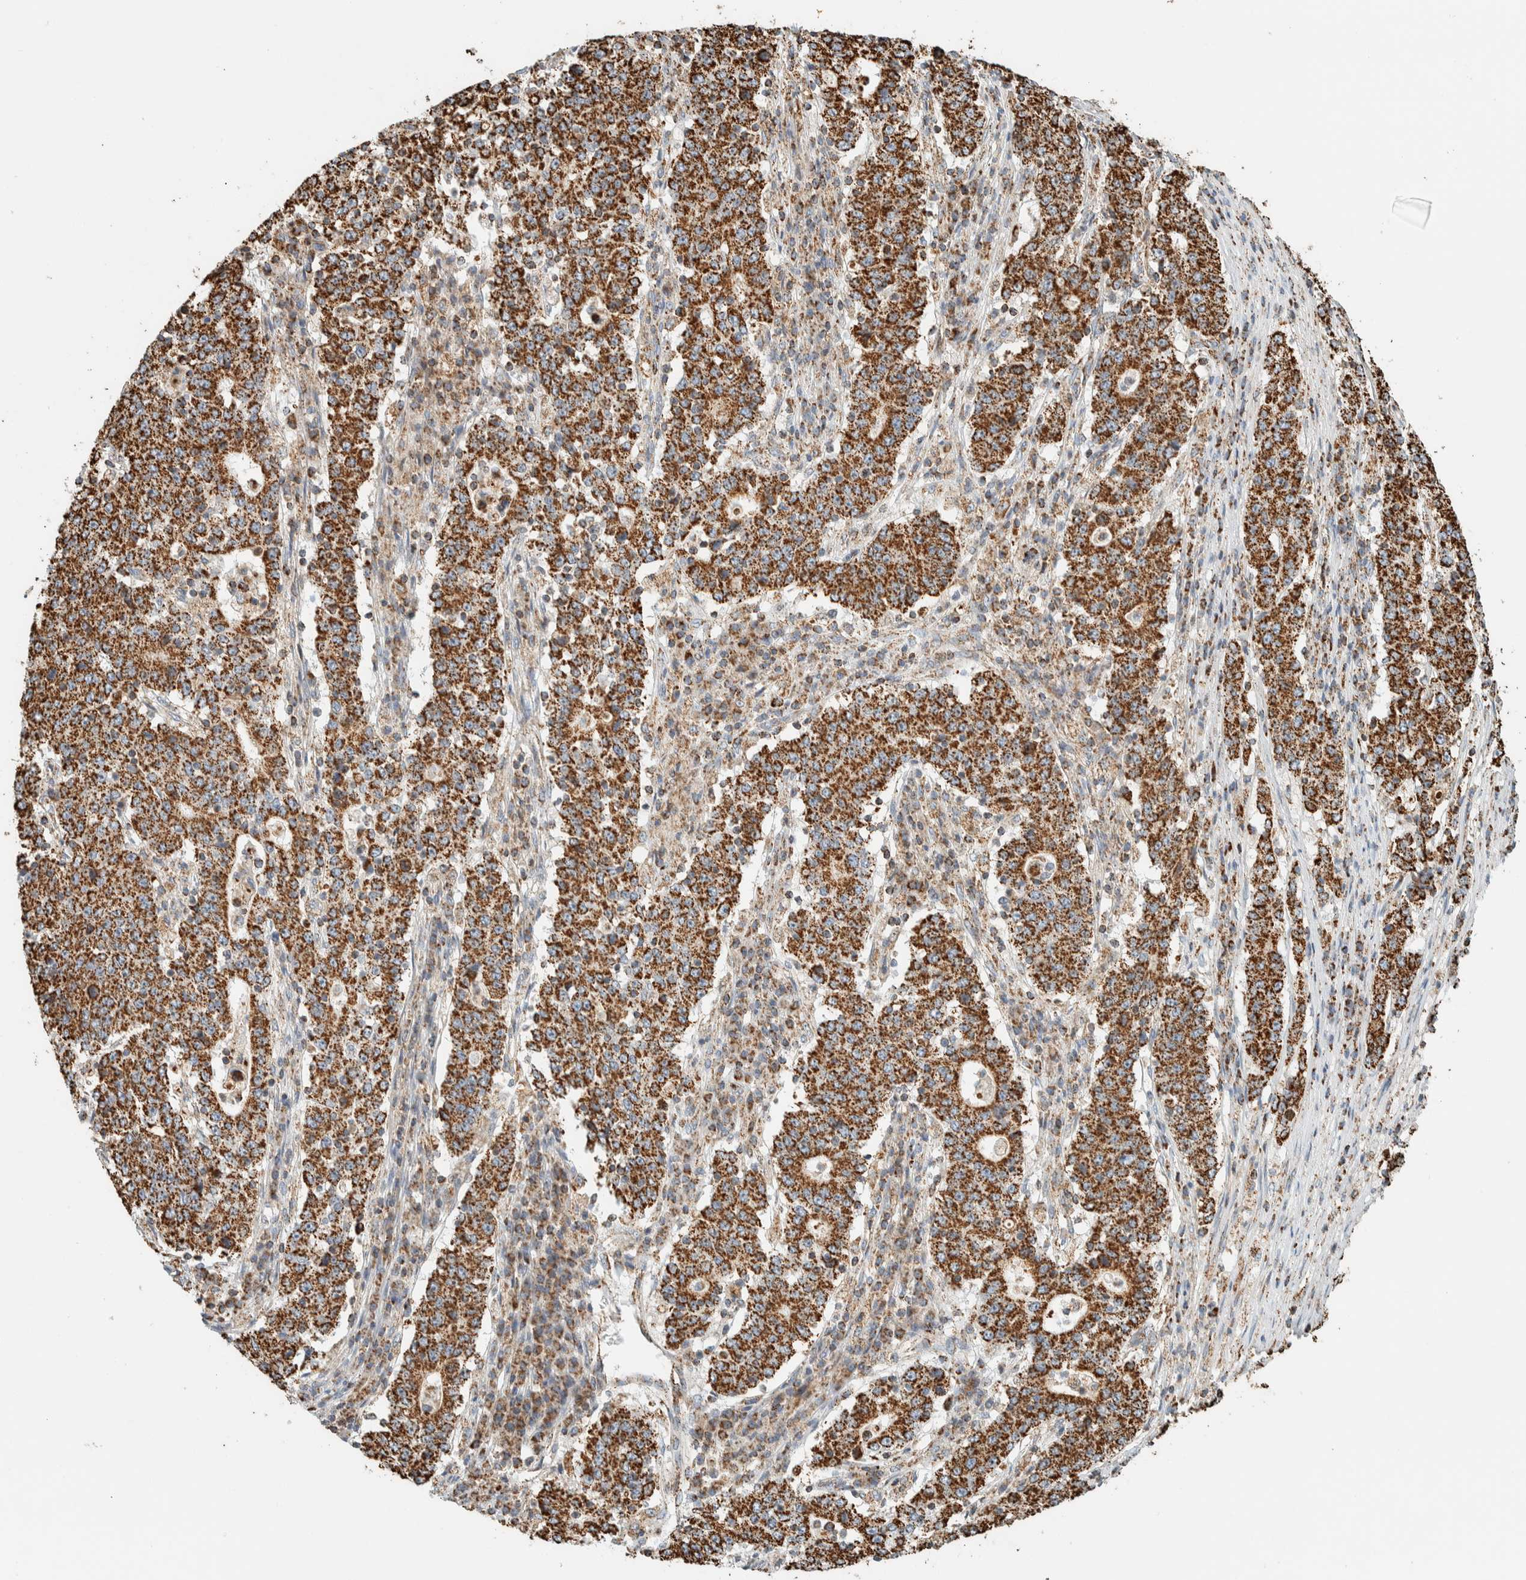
{"staining": {"intensity": "strong", "quantity": ">75%", "location": "cytoplasmic/membranous"}, "tissue": "stomach cancer", "cell_type": "Tumor cells", "image_type": "cancer", "snomed": [{"axis": "morphology", "description": "Adenocarcinoma, NOS"}, {"axis": "topography", "description": "Stomach"}], "caption": "High-magnification brightfield microscopy of stomach cancer (adenocarcinoma) stained with DAB (3,3'-diaminobenzidine) (brown) and counterstained with hematoxylin (blue). tumor cells exhibit strong cytoplasmic/membranous expression is appreciated in approximately>75% of cells. (DAB IHC, brown staining for protein, blue staining for nuclei).", "gene": "ZNF454", "patient": {"sex": "male", "age": 59}}